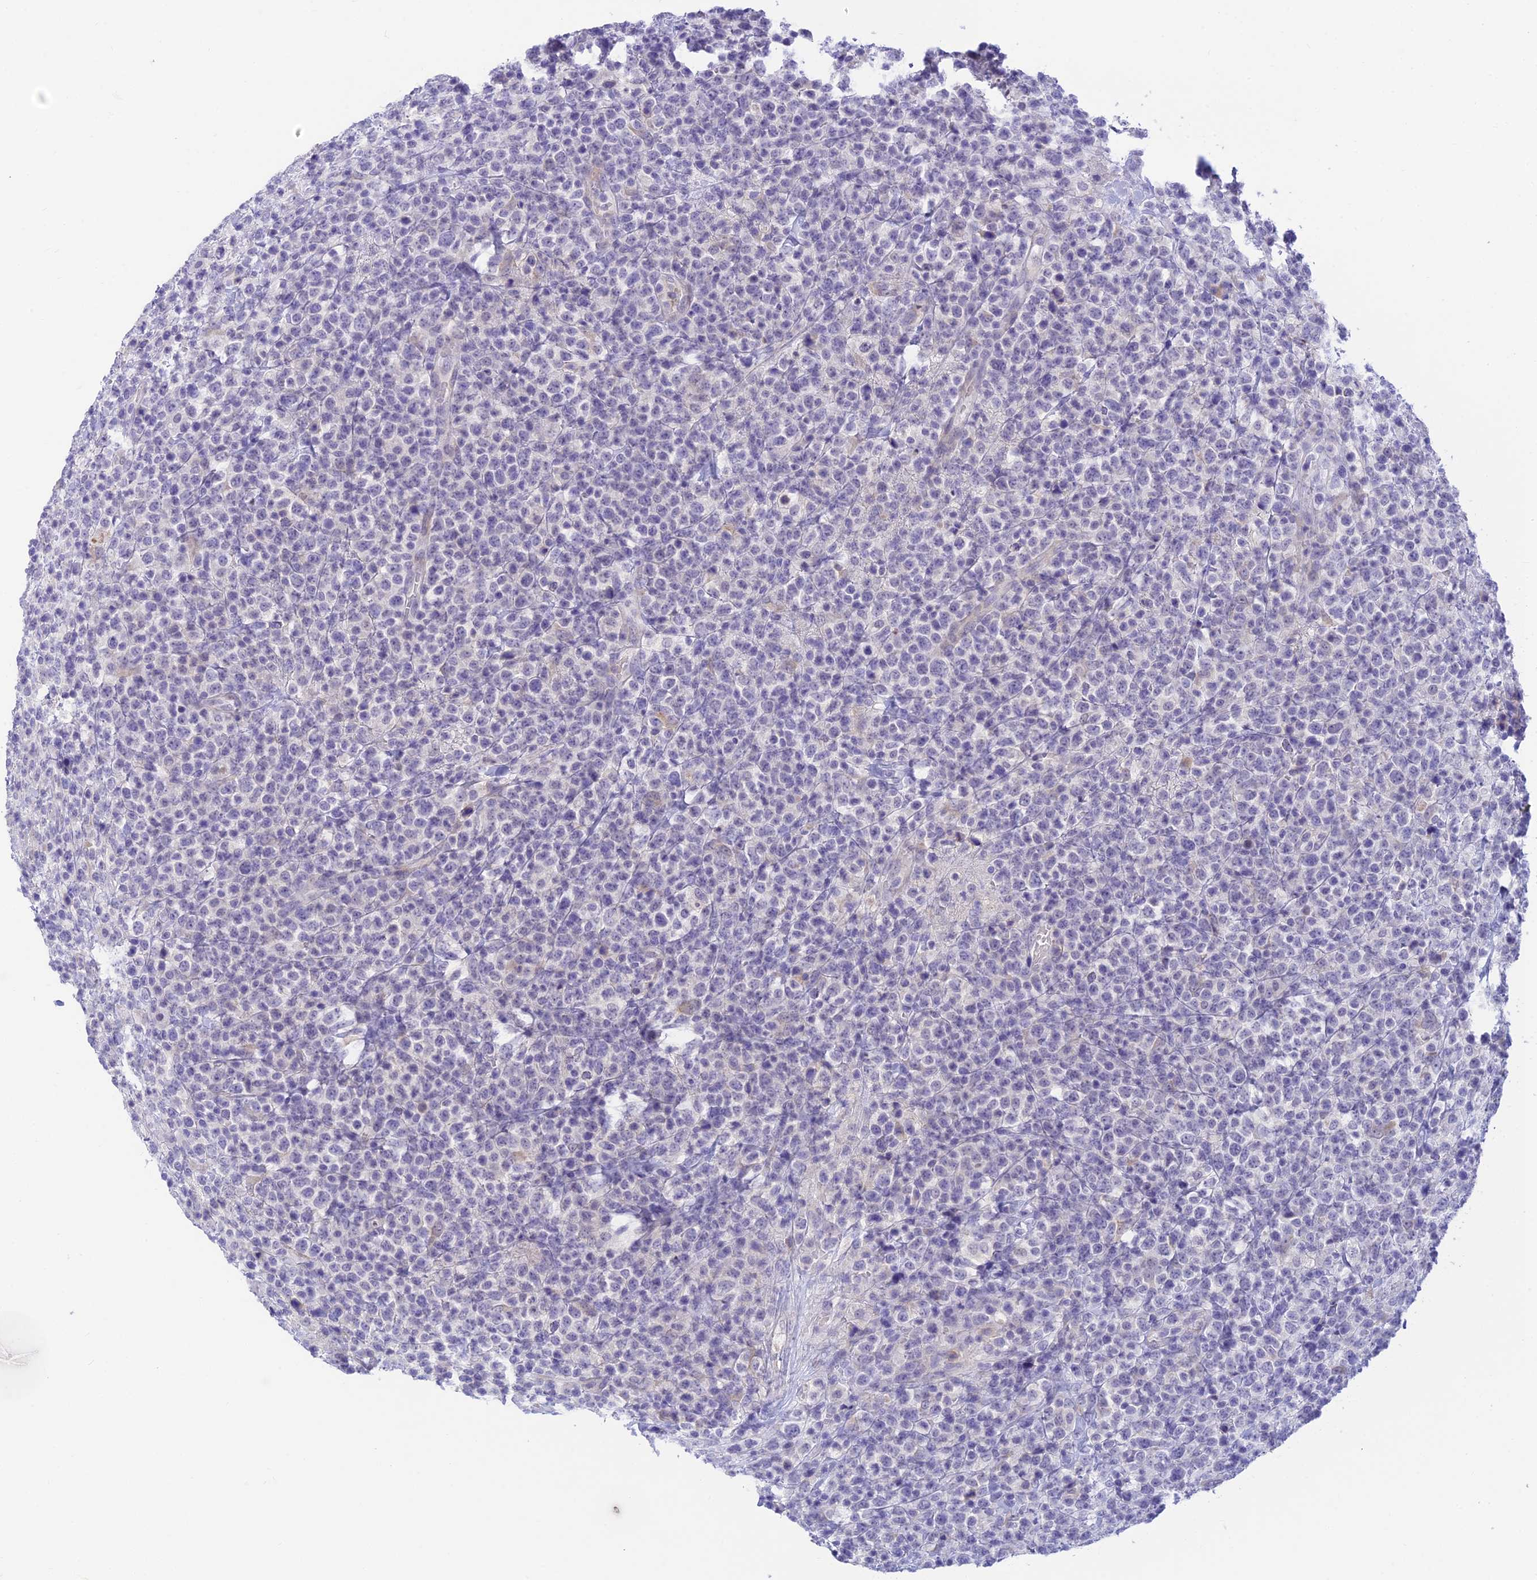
{"staining": {"intensity": "negative", "quantity": "none", "location": "none"}, "tissue": "lymphoma", "cell_type": "Tumor cells", "image_type": "cancer", "snomed": [{"axis": "morphology", "description": "Malignant lymphoma, non-Hodgkin's type, High grade"}, {"axis": "topography", "description": "Colon"}], "caption": "Tumor cells are negative for protein expression in human malignant lymphoma, non-Hodgkin's type (high-grade).", "gene": "INTS13", "patient": {"sex": "female", "age": 53}}